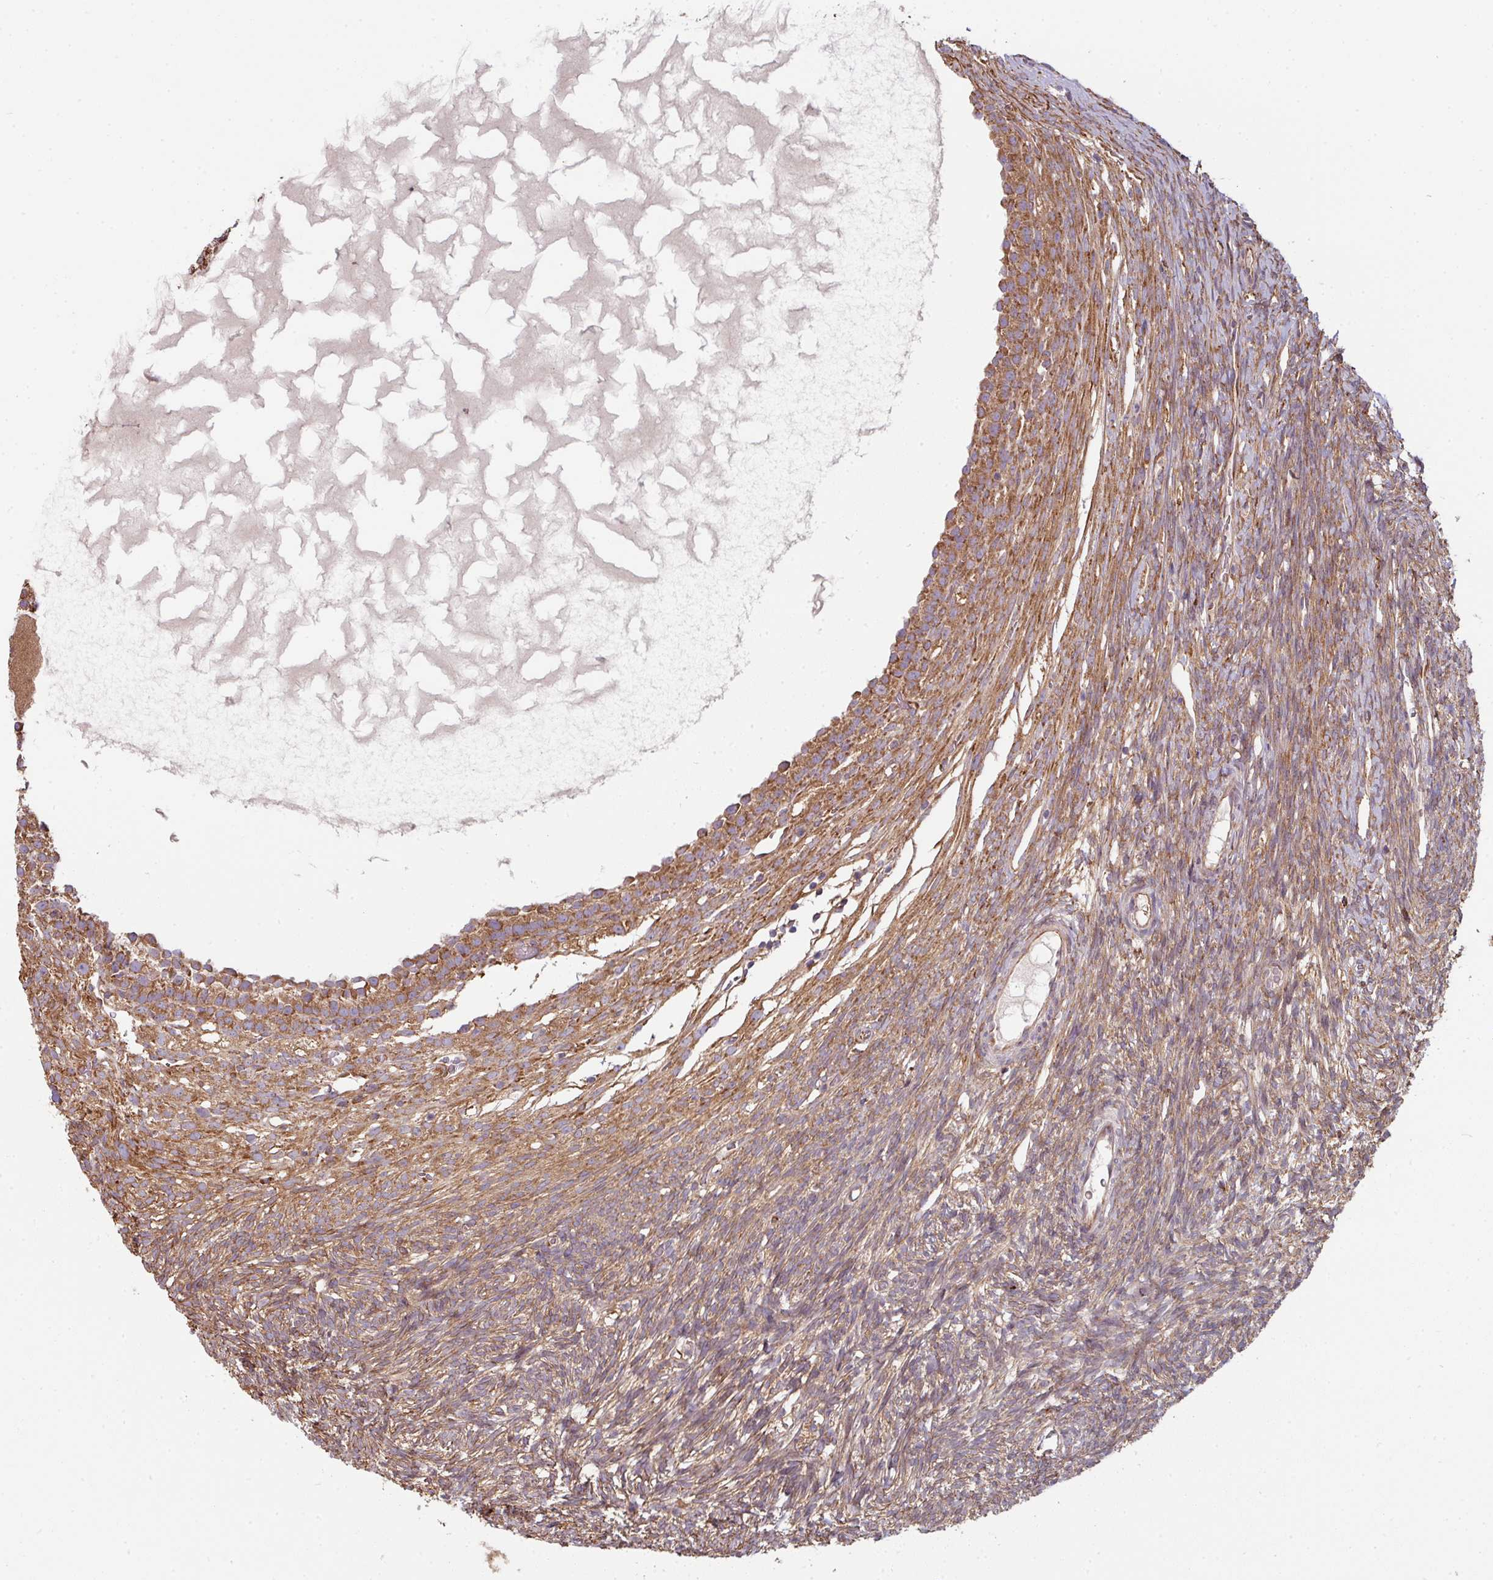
{"staining": {"intensity": "moderate", "quantity": ">75%", "location": "cytoplasmic/membranous"}, "tissue": "ovary", "cell_type": "Follicle cells", "image_type": "normal", "snomed": [{"axis": "morphology", "description": "Normal tissue, NOS"}, {"axis": "topography", "description": "Ovary"}], "caption": "Protein staining by immunohistochemistry displays moderate cytoplasmic/membranous expression in about >75% of follicle cells in benign ovary.", "gene": "FAT4", "patient": {"sex": "female", "age": 39}}